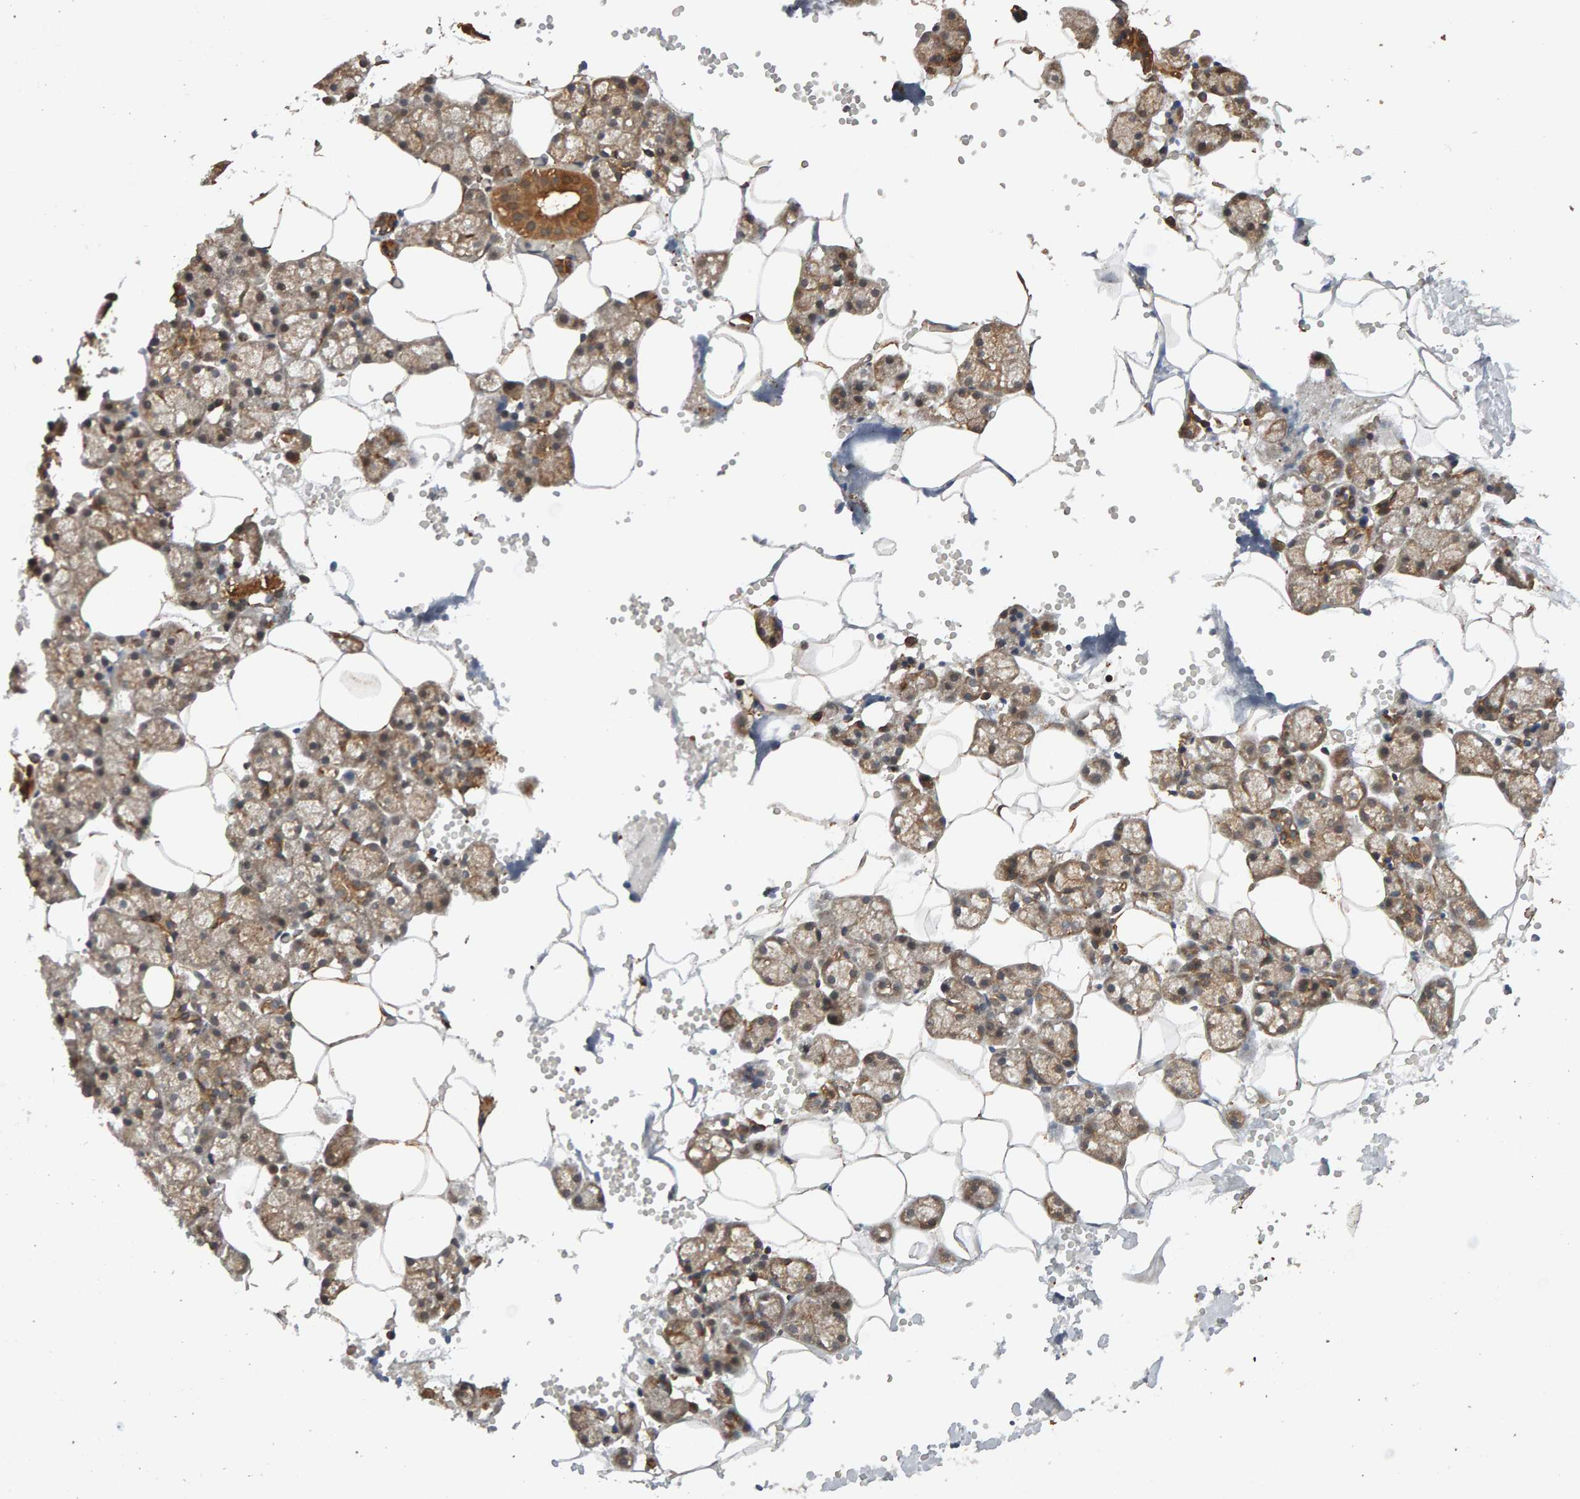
{"staining": {"intensity": "moderate", "quantity": ">75%", "location": "cytoplasmic/membranous"}, "tissue": "salivary gland", "cell_type": "Glandular cells", "image_type": "normal", "snomed": [{"axis": "morphology", "description": "Normal tissue, NOS"}, {"axis": "topography", "description": "Salivary gland"}], "caption": "A high-resolution histopathology image shows immunohistochemistry staining of normal salivary gland, which exhibits moderate cytoplasmic/membranous positivity in about >75% of glandular cells. Immunohistochemistry stains the protein of interest in brown and the nuclei are stained blue.", "gene": "SYNRG", "patient": {"sex": "male", "age": 62}}